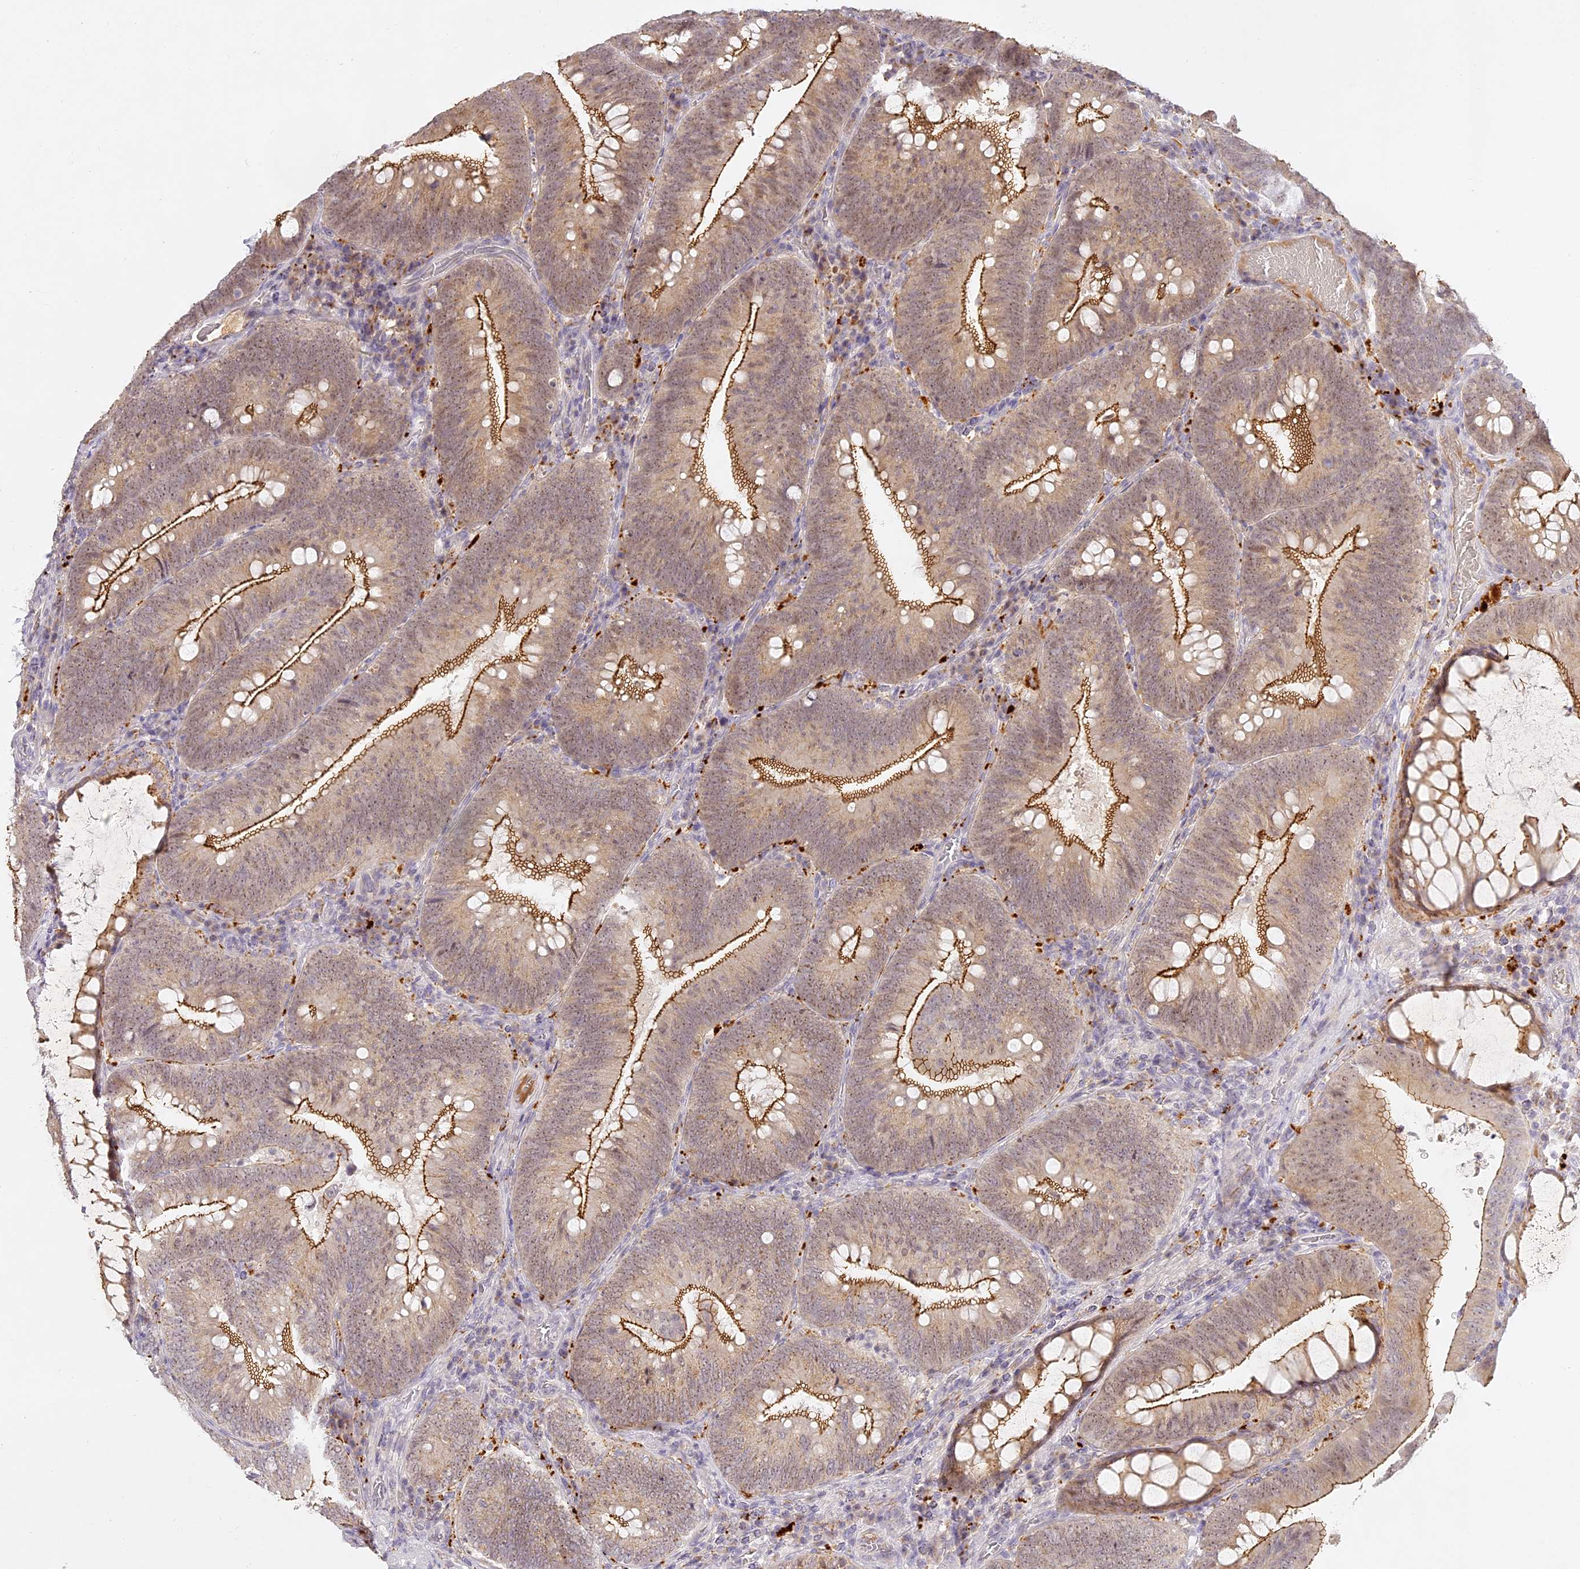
{"staining": {"intensity": "strong", "quantity": "25%-75%", "location": "cytoplasmic/membranous"}, "tissue": "colorectal cancer", "cell_type": "Tumor cells", "image_type": "cancer", "snomed": [{"axis": "morphology", "description": "Normal tissue, NOS"}, {"axis": "topography", "description": "Colon"}], "caption": "Immunohistochemical staining of colorectal cancer exhibits high levels of strong cytoplasmic/membranous protein expression in about 25%-75% of tumor cells.", "gene": "ELL3", "patient": {"sex": "female", "age": 82}}